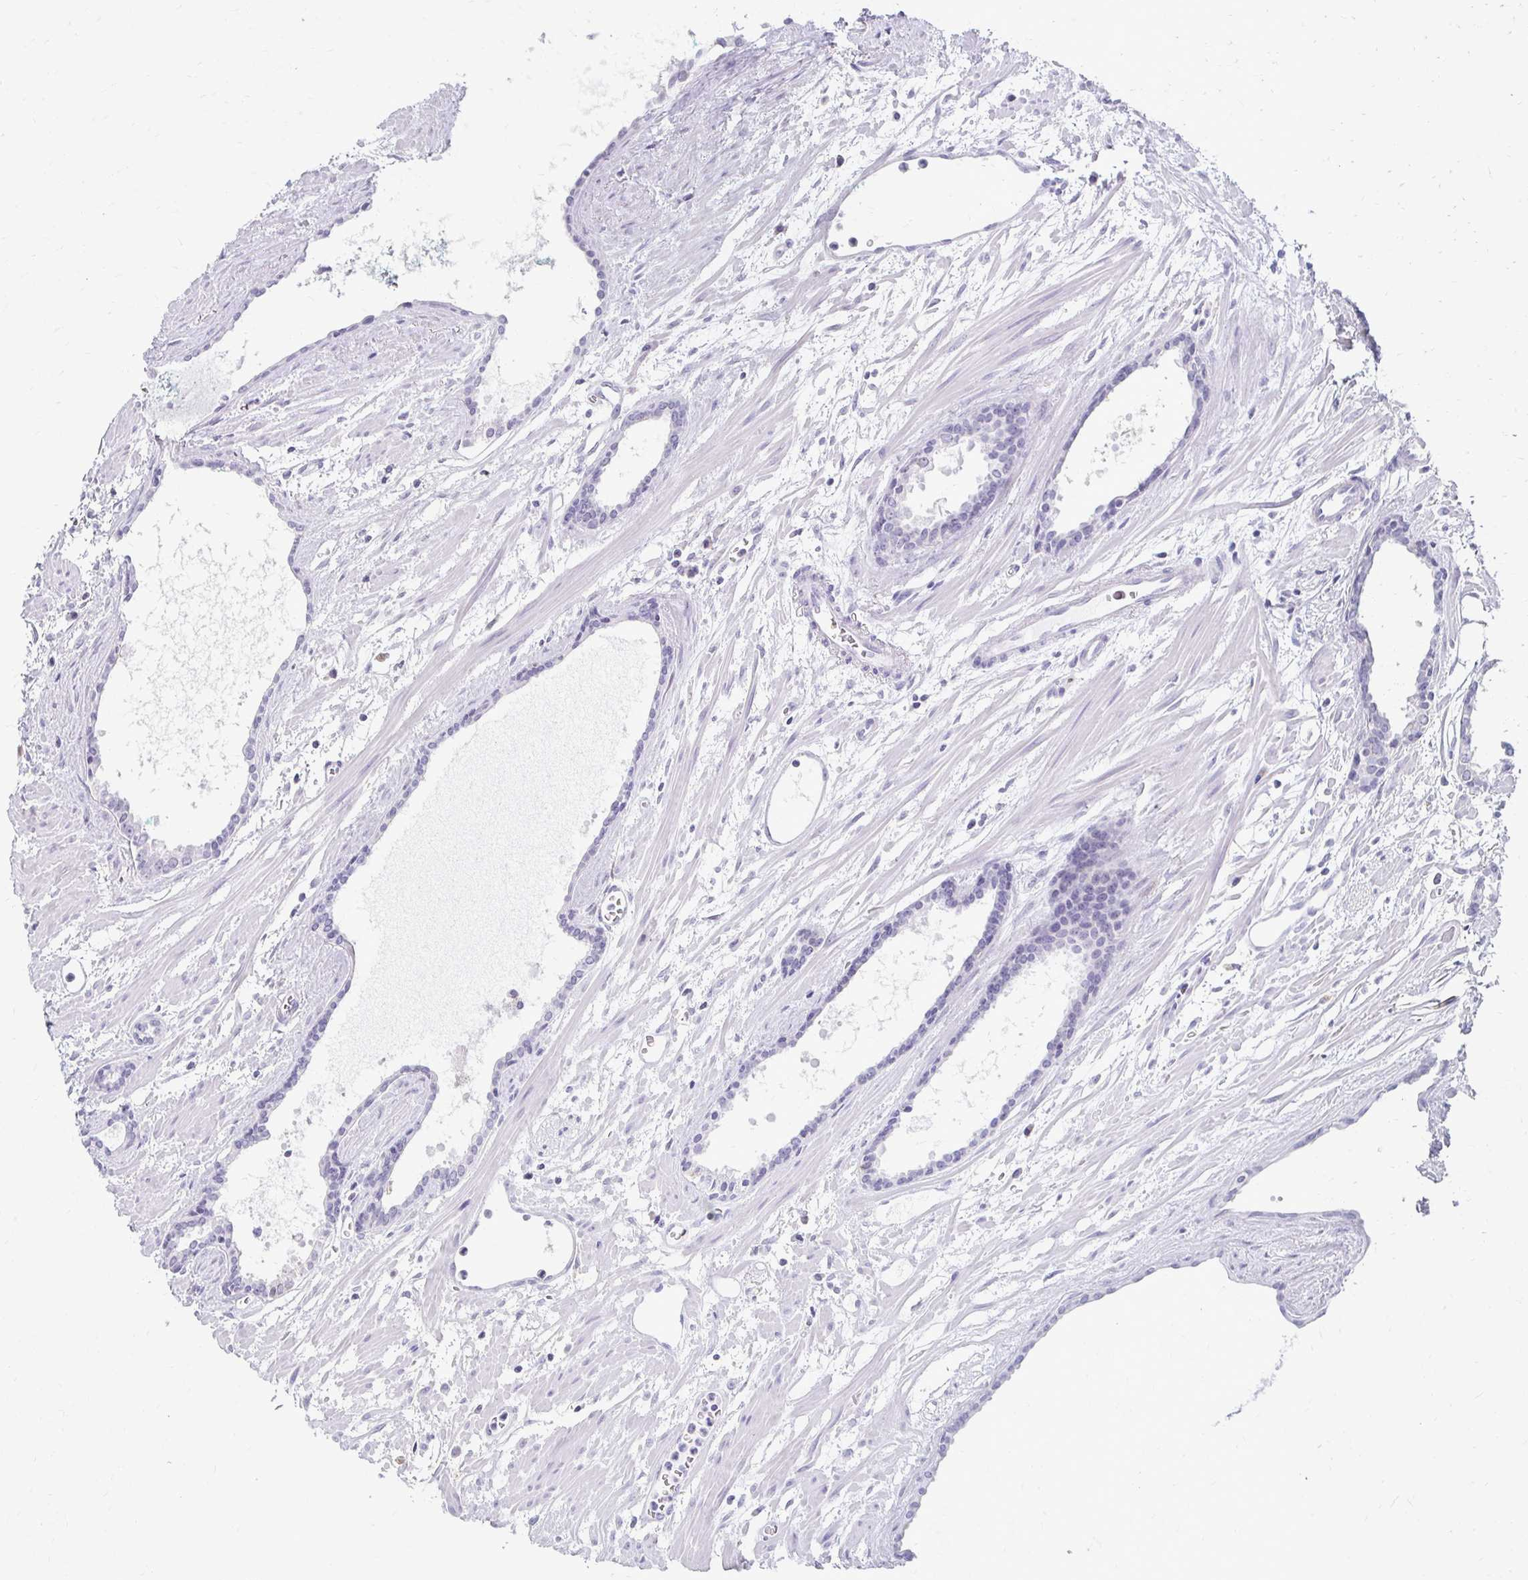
{"staining": {"intensity": "negative", "quantity": "none", "location": "none"}, "tissue": "prostate cancer", "cell_type": "Tumor cells", "image_type": "cancer", "snomed": [{"axis": "morphology", "description": "Adenocarcinoma, High grade"}, {"axis": "topography", "description": "Prostate"}], "caption": "Immunohistochemistry (IHC) of human high-grade adenocarcinoma (prostate) shows no staining in tumor cells.", "gene": "FCGR2B", "patient": {"sex": "male", "age": 68}}